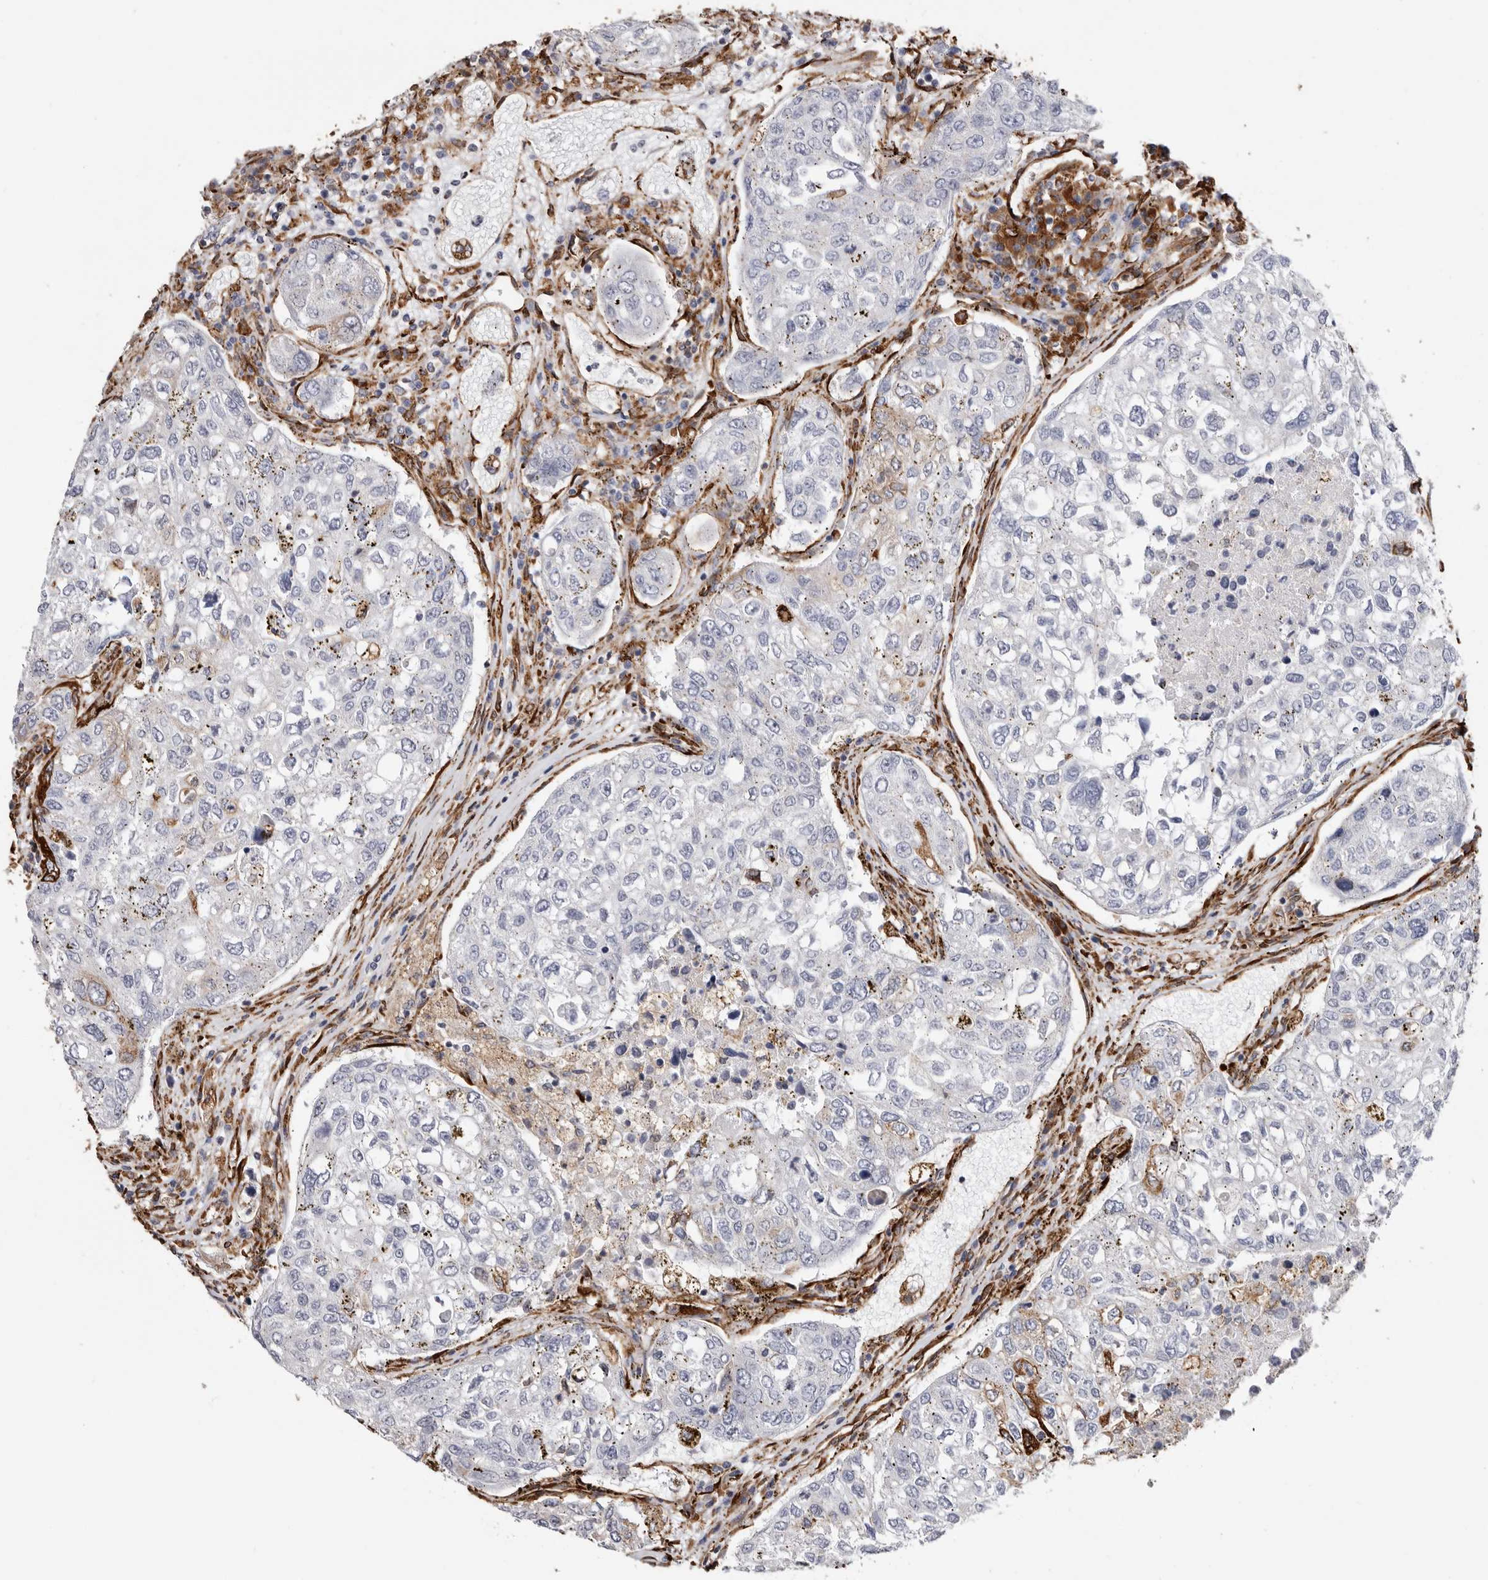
{"staining": {"intensity": "strong", "quantity": "<25%", "location": "cytoplasmic/membranous"}, "tissue": "urothelial cancer", "cell_type": "Tumor cells", "image_type": "cancer", "snomed": [{"axis": "morphology", "description": "Urothelial carcinoma, High grade"}, {"axis": "topography", "description": "Lymph node"}, {"axis": "topography", "description": "Urinary bladder"}], "caption": "Brown immunohistochemical staining in human urothelial cancer displays strong cytoplasmic/membranous staining in about <25% of tumor cells.", "gene": "SEMA3E", "patient": {"sex": "male", "age": 51}}